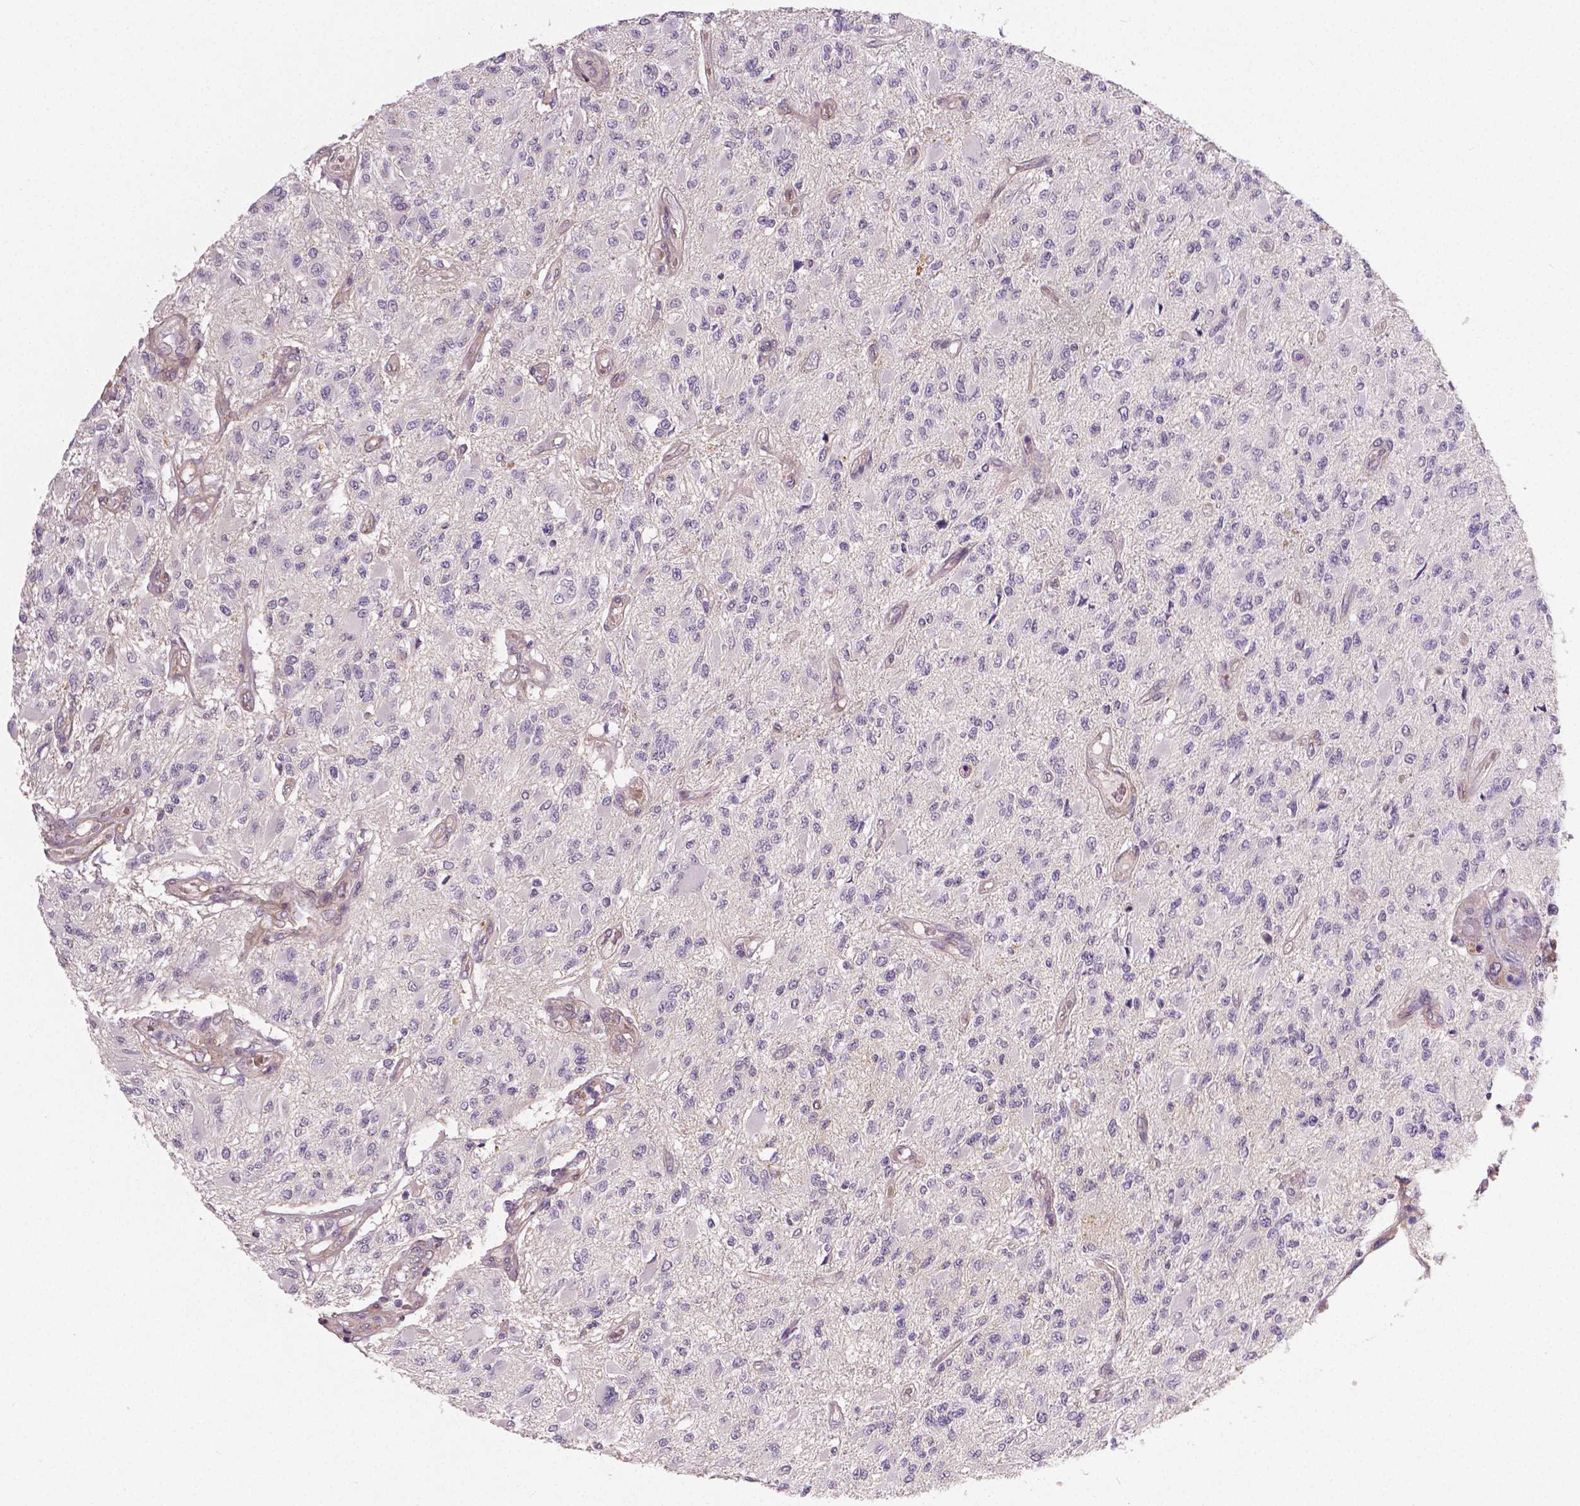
{"staining": {"intensity": "negative", "quantity": "none", "location": "none"}, "tissue": "glioma", "cell_type": "Tumor cells", "image_type": "cancer", "snomed": [{"axis": "morphology", "description": "Glioma, malignant, High grade"}, {"axis": "topography", "description": "Brain"}], "caption": "An IHC histopathology image of glioma is shown. There is no staining in tumor cells of glioma. (DAB (3,3'-diaminobenzidine) immunohistochemistry, high magnification).", "gene": "FLT1", "patient": {"sex": "female", "age": 63}}